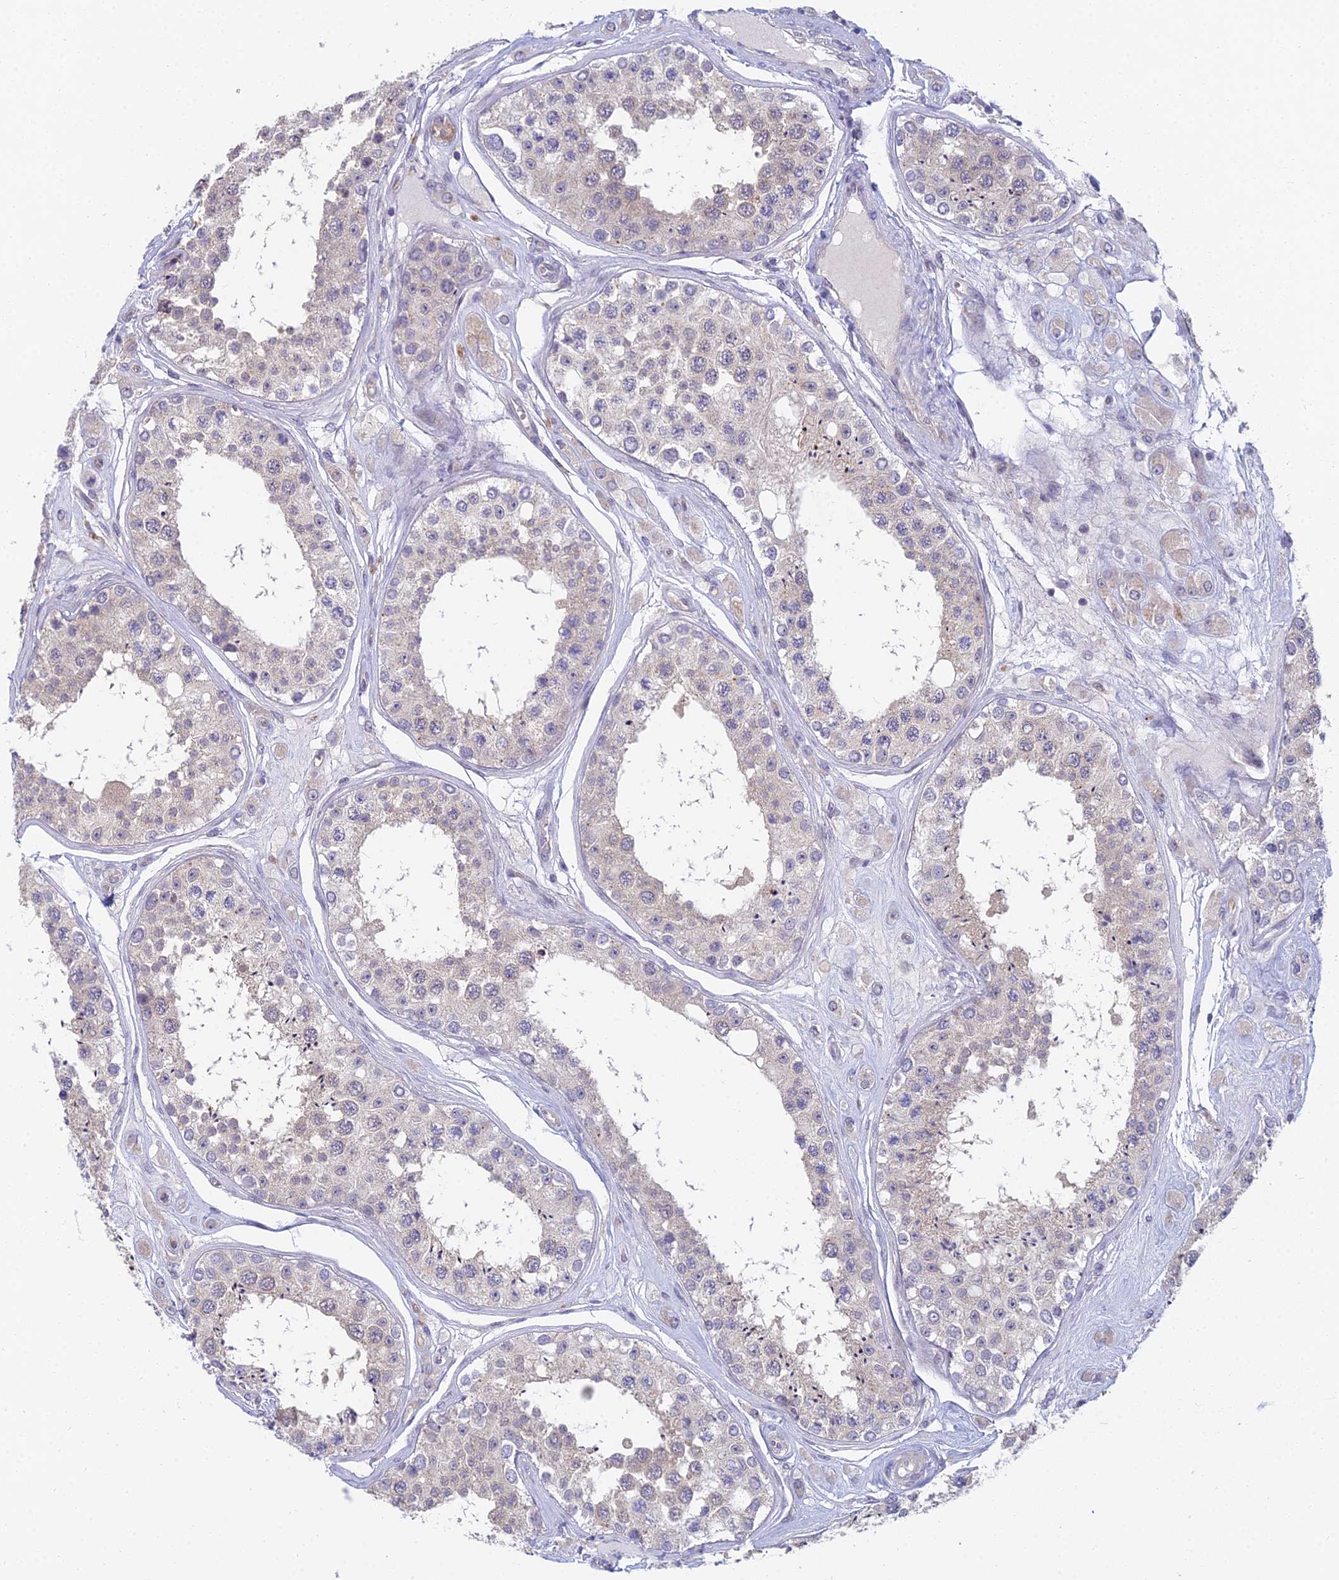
{"staining": {"intensity": "weak", "quantity": "25%-75%", "location": "cytoplasmic/membranous"}, "tissue": "testis", "cell_type": "Cells in seminiferous ducts", "image_type": "normal", "snomed": [{"axis": "morphology", "description": "Normal tissue, NOS"}, {"axis": "topography", "description": "Testis"}], "caption": "Weak cytoplasmic/membranous expression is seen in approximately 25%-75% of cells in seminiferous ducts in normal testis.", "gene": "METTL26", "patient": {"sex": "male", "age": 25}}